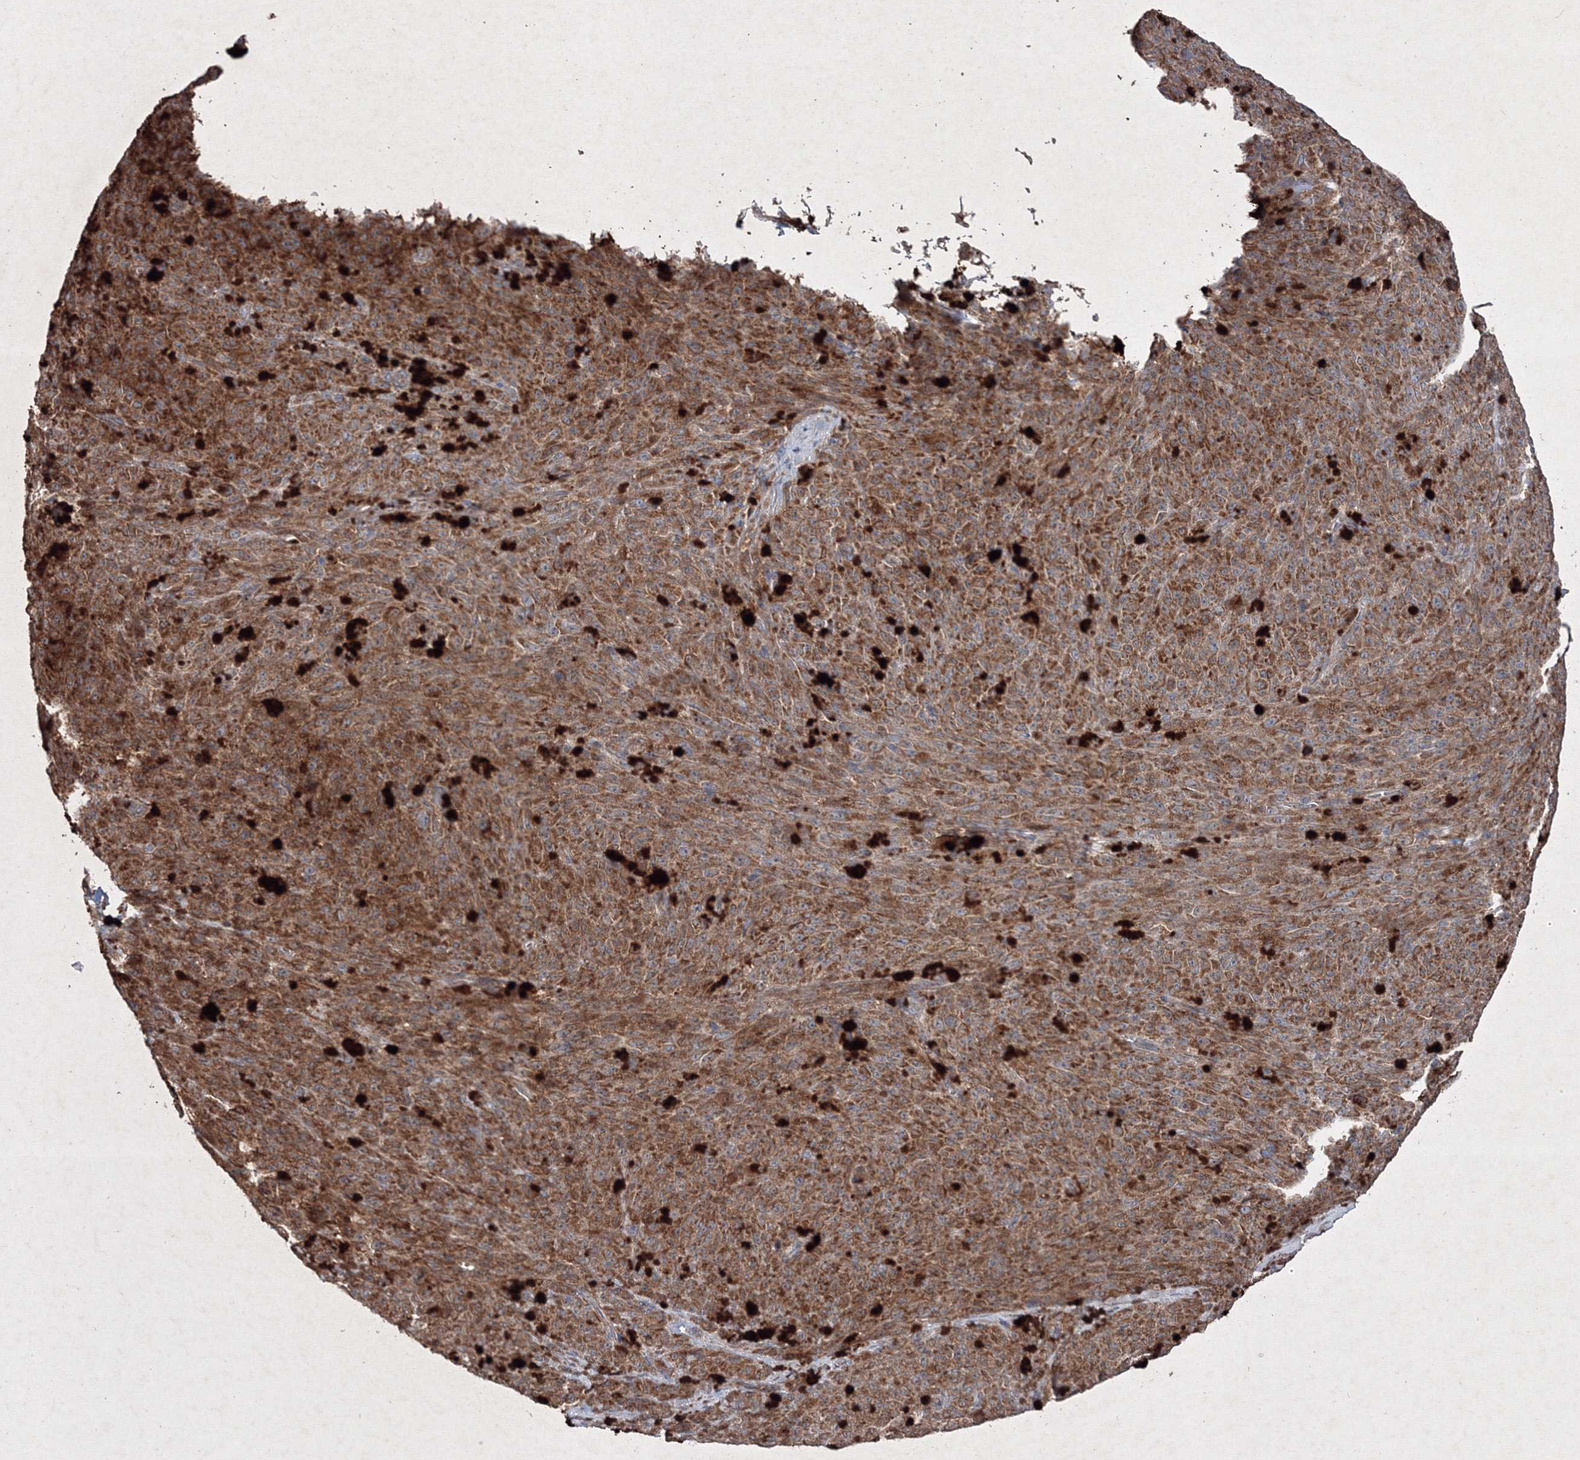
{"staining": {"intensity": "strong", "quantity": ">75%", "location": "cytoplasmic/membranous"}, "tissue": "melanoma", "cell_type": "Tumor cells", "image_type": "cancer", "snomed": [{"axis": "morphology", "description": "Malignant melanoma, NOS"}, {"axis": "topography", "description": "Skin"}], "caption": "This is an image of IHC staining of melanoma, which shows strong expression in the cytoplasmic/membranous of tumor cells.", "gene": "GFM1", "patient": {"sex": "female", "age": 82}}